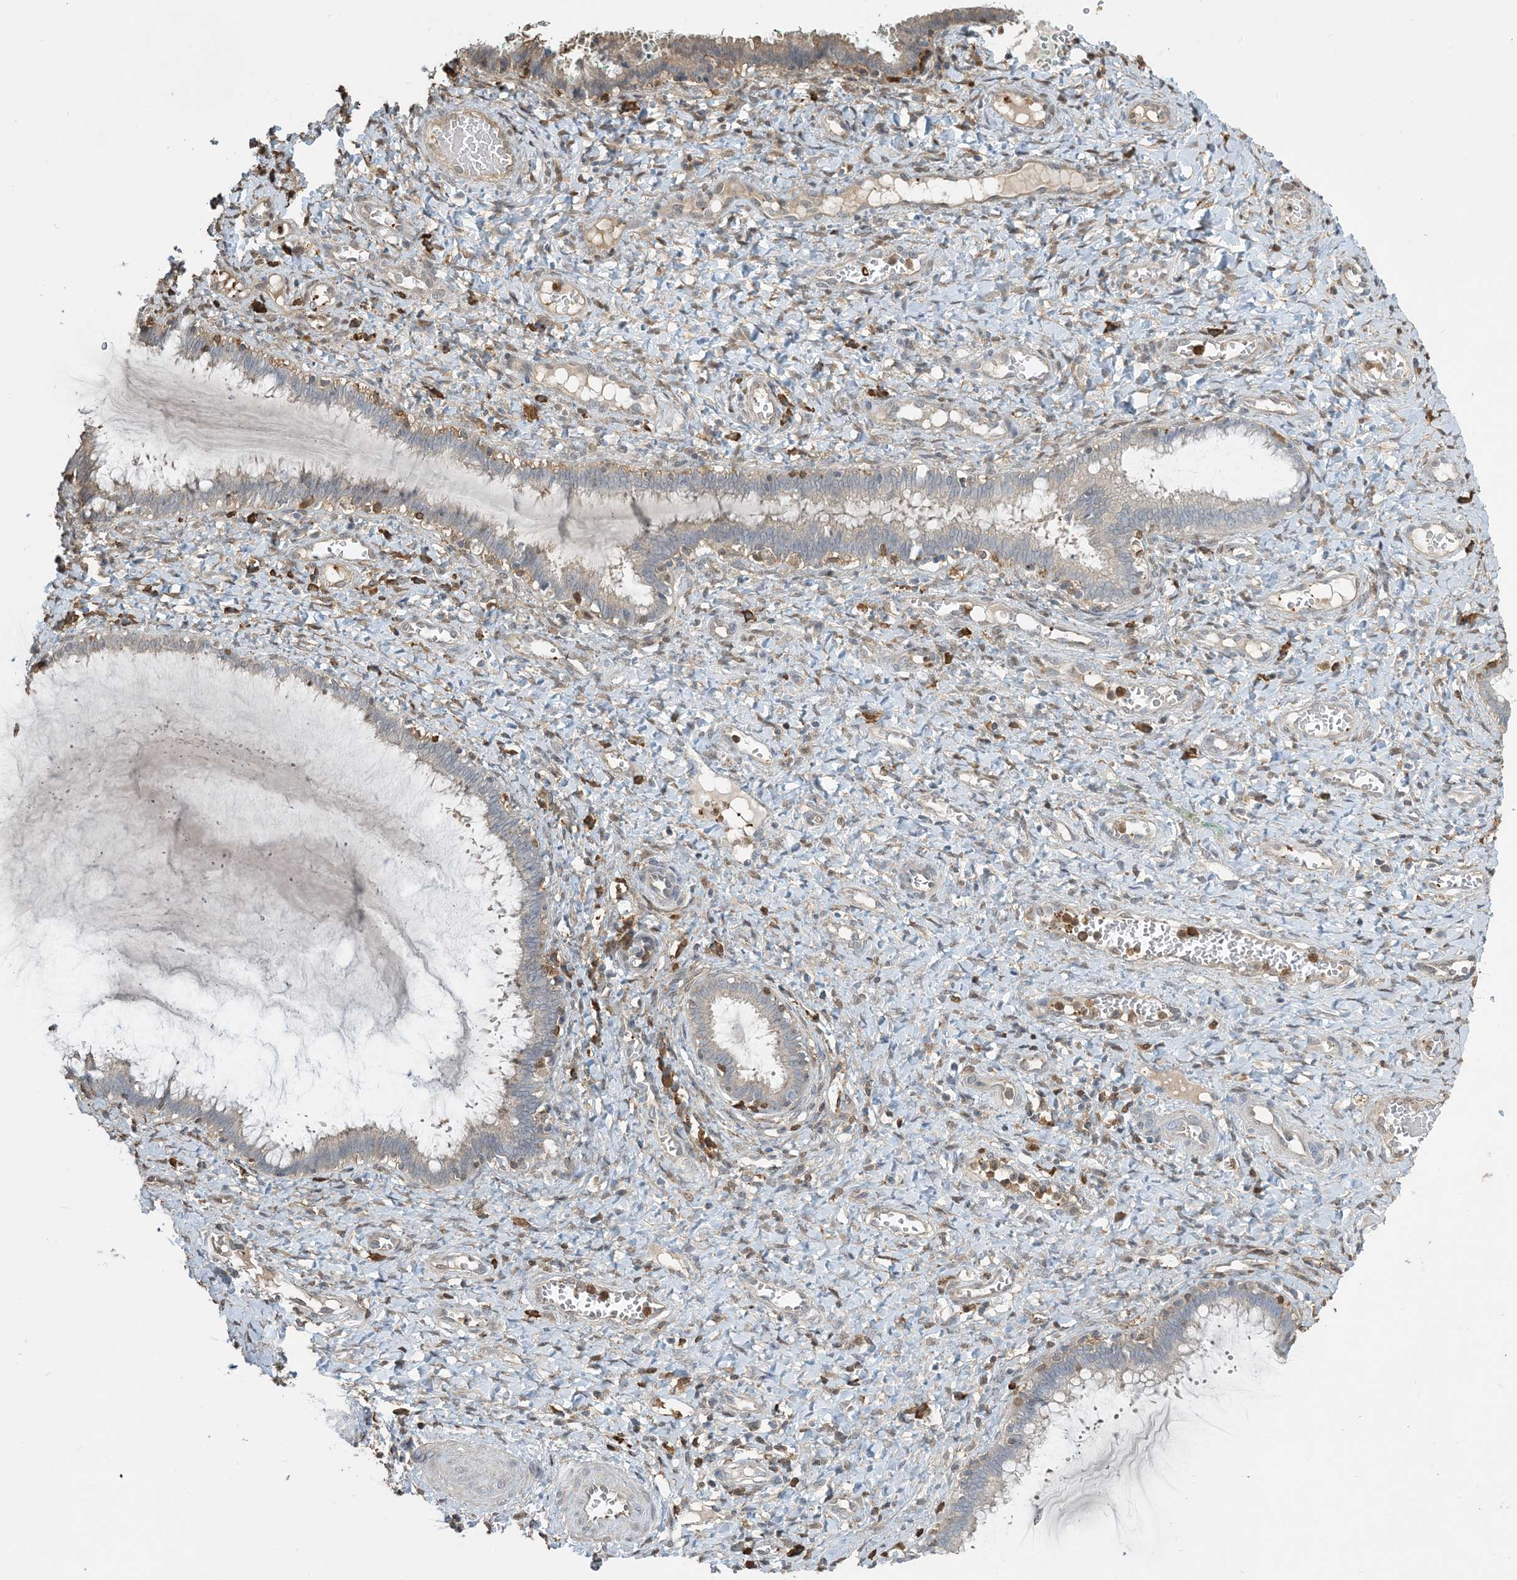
{"staining": {"intensity": "weak", "quantity": "<25%", "location": "cytoplasmic/membranous"}, "tissue": "cervix", "cell_type": "Glandular cells", "image_type": "normal", "snomed": [{"axis": "morphology", "description": "Normal tissue, NOS"}, {"axis": "morphology", "description": "Adenocarcinoma, NOS"}, {"axis": "topography", "description": "Cervix"}], "caption": "Normal cervix was stained to show a protein in brown. There is no significant expression in glandular cells. Nuclei are stained in blue.", "gene": "TMSB4X", "patient": {"sex": "female", "age": 29}}